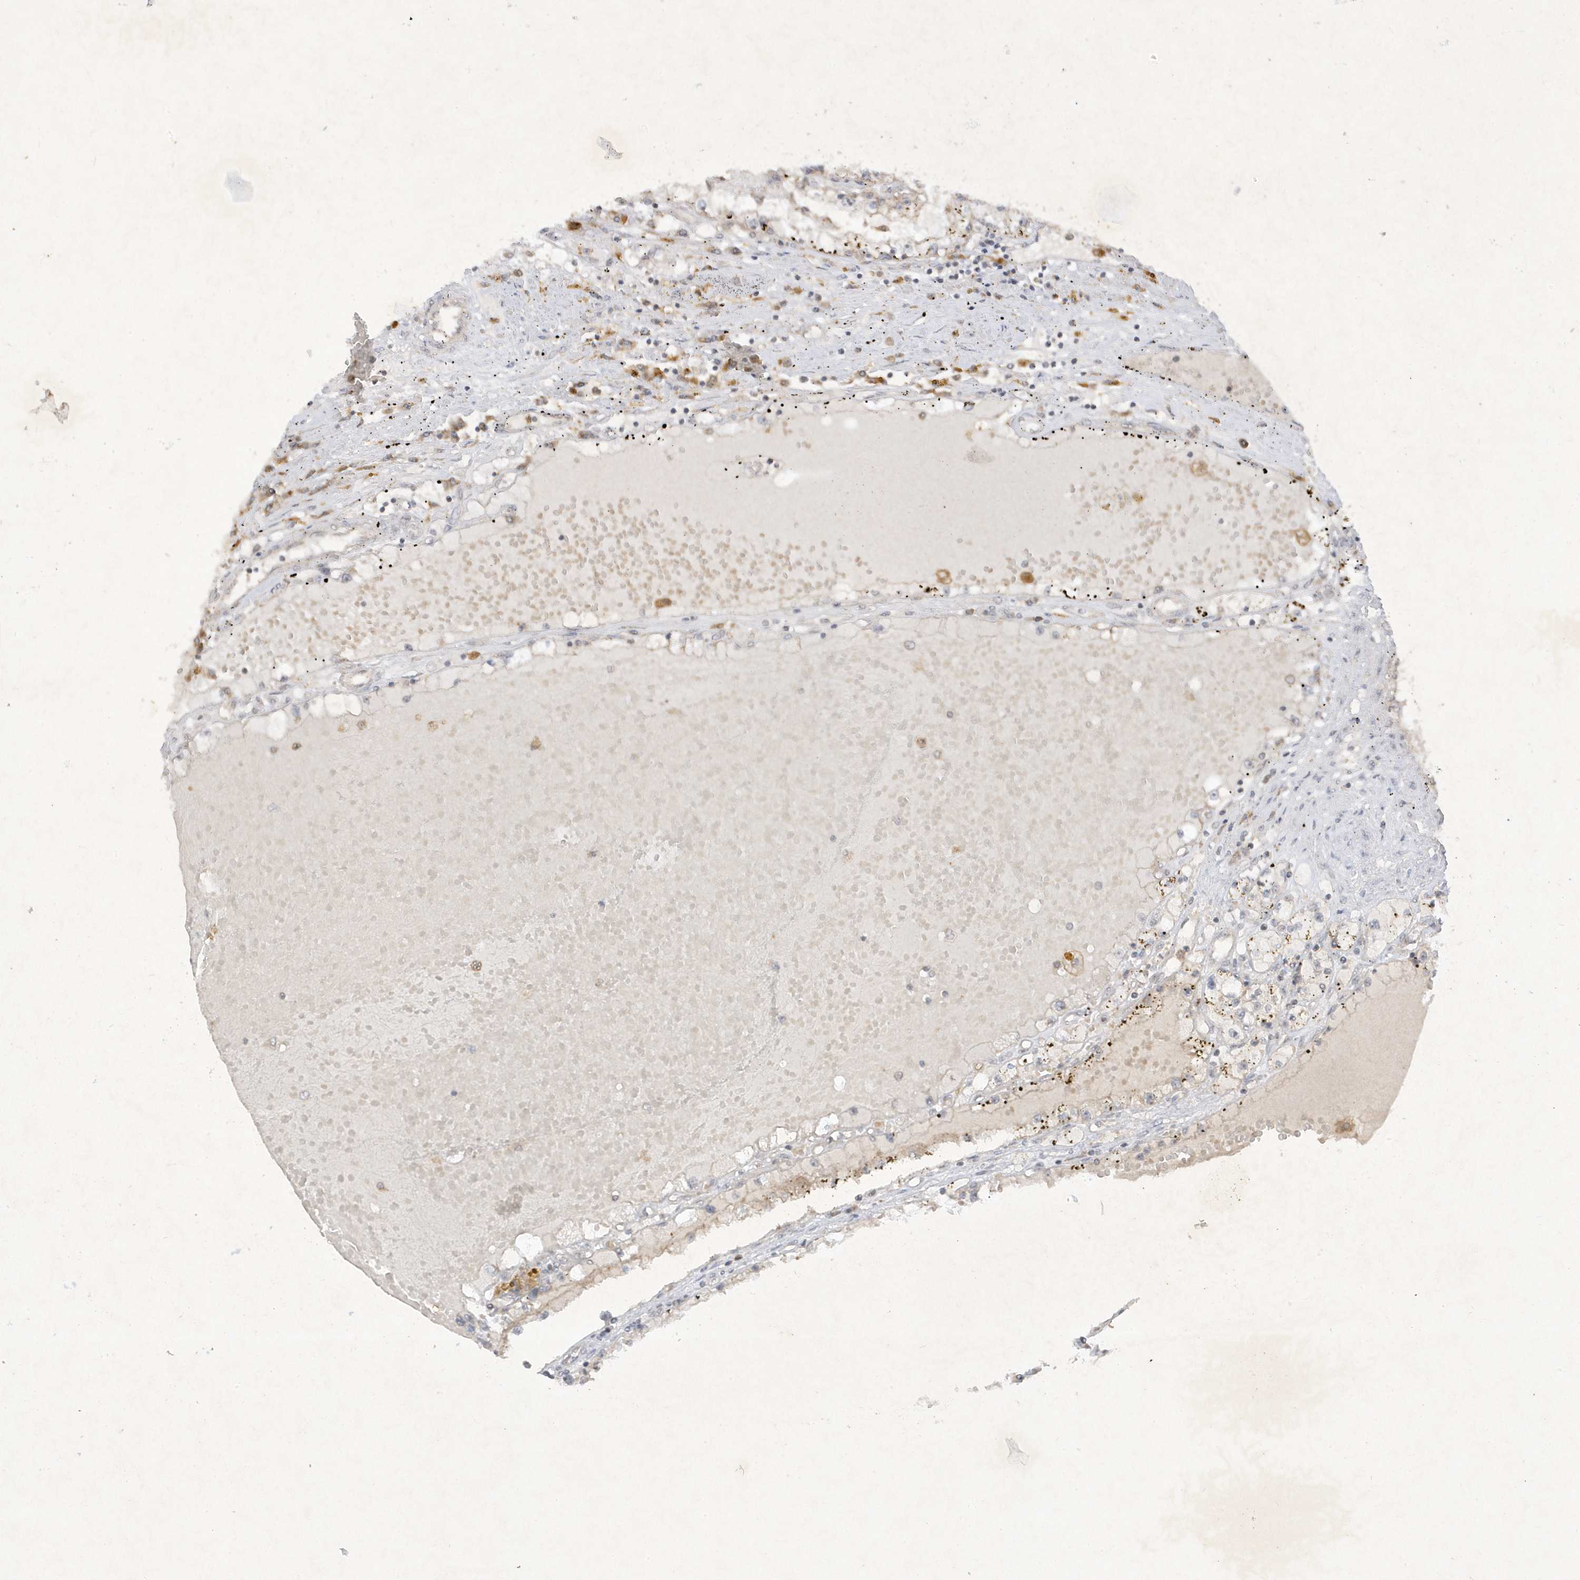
{"staining": {"intensity": "negative", "quantity": "none", "location": "none"}, "tissue": "renal cancer", "cell_type": "Tumor cells", "image_type": "cancer", "snomed": [{"axis": "morphology", "description": "Adenocarcinoma, NOS"}, {"axis": "topography", "description": "Kidney"}], "caption": "The photomicrograph shows no staining of tumor cells in renal cancer. The staining is performed using DAB (3,3'-diaminobenzidine) brown chromogen with nuclei counter-stained in using hematoxylin.", "gene": "ZNF213", "patient": {"sex": "male", "age": 56}}